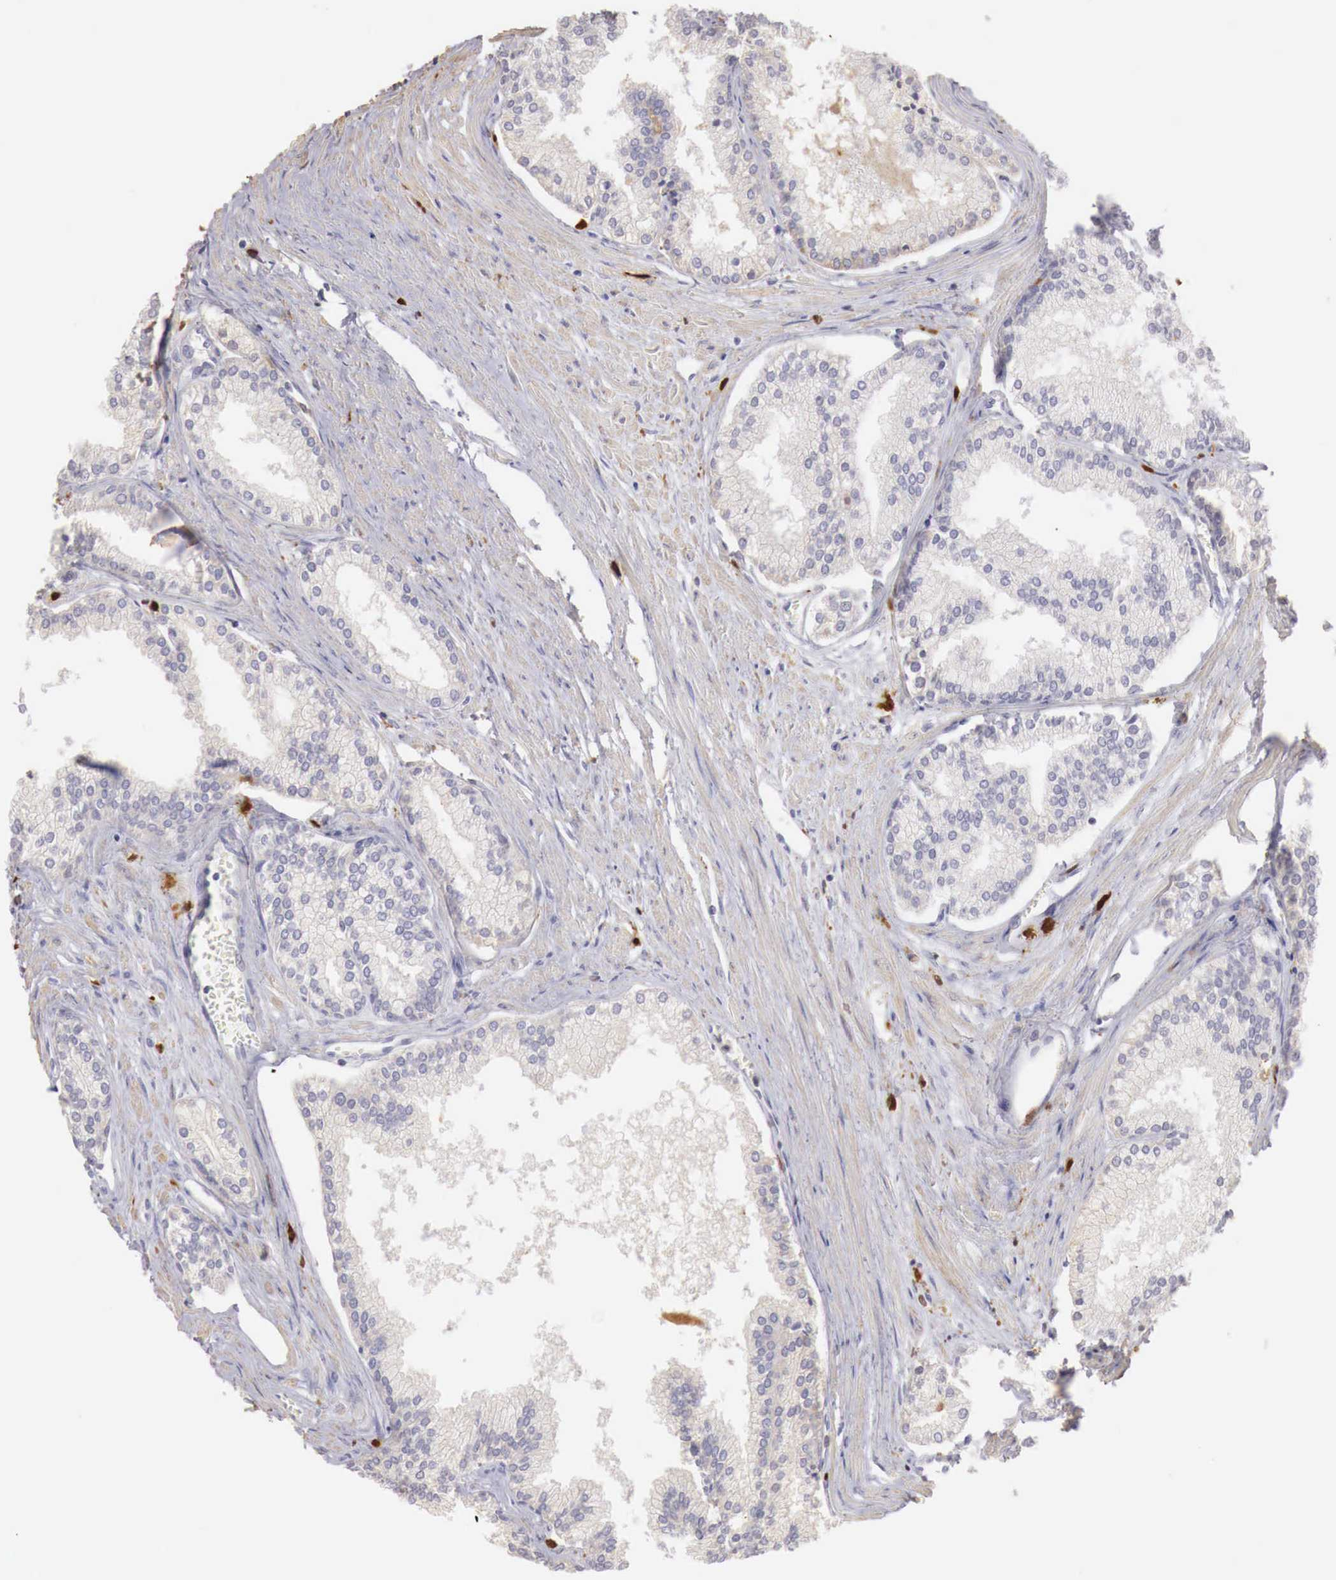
{"staining": {"intensity": "negative", "quantity": "none", "location": "none"}, "tissue": "prostate", "cell_type": "Glandular cells", "image_type": "normal", "snomed": [{"axis": "morphology", "description": "Normal tissue, NOS"}, {"axis": "topography", "description": "Prostate"}], "caption": "Prostate was stained to show a protein in brown. There is no significant positivity in glandular cells. (DAB IHC, high magnification).", "gene": "RENBP", "patient": {"sex": "male", "age": 68}}